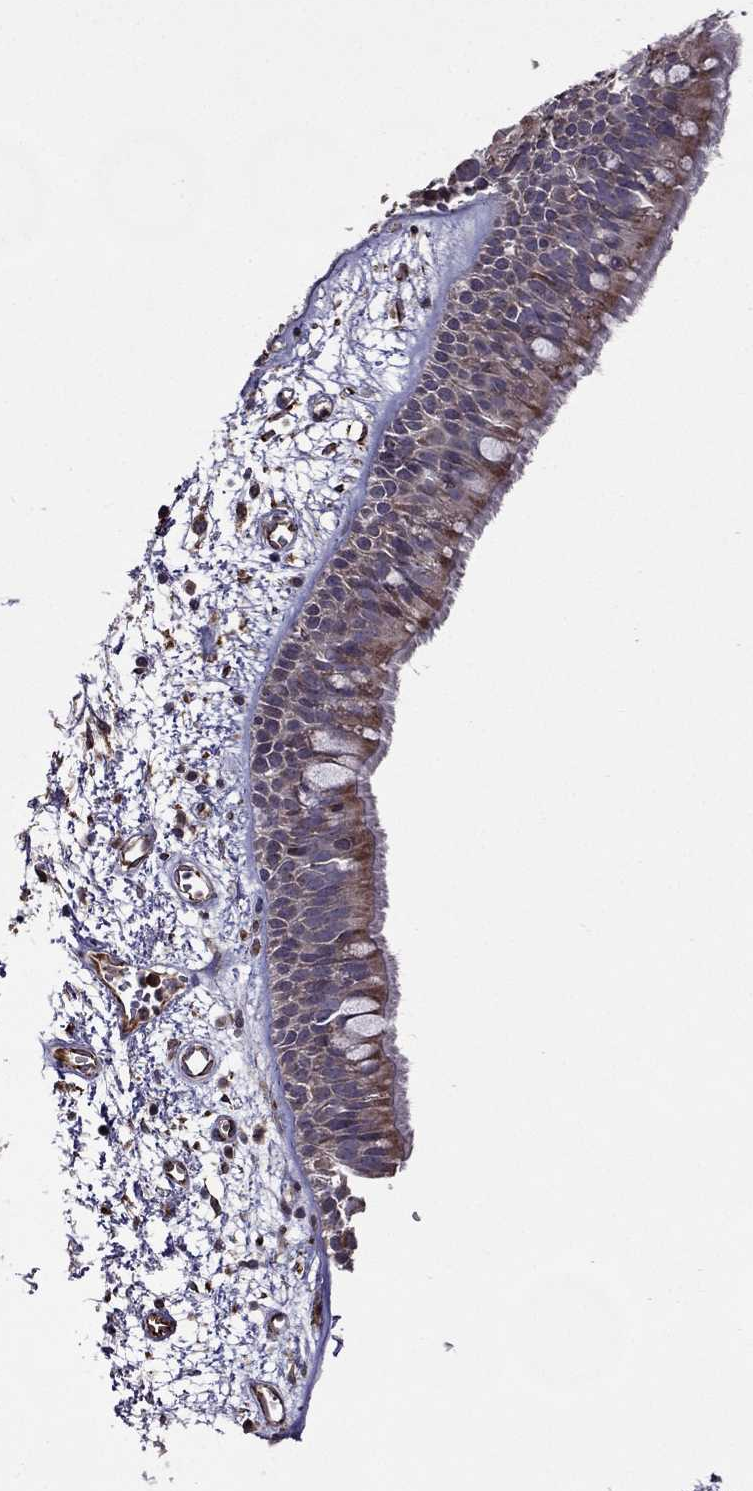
{"staining": {"intensity": "moderate", "quantity": "25%-75%", "location": "cytoplasmic/membranous"}, "tissue": "bronchus", "cell_type": "Respiratory epithelial cells", "image_type": "normal", "snomed": [{"axis": "morphology", "description": "Normal tissue, NOS"}, {"axis": "morphology", "description": "Squamous cell carcinoma, NOS"}, {"axis": "topography", "description": "Cartilage tissue"}, {"axis": "topography", "description": "Bronchus"}, {"axis": "topography", "description": "Lung"}], "caption": "An immunohistochemistry (IHC) photomicrograph of benign tissue is shown. Protein staining in brown highlights moderate cytoplasmic/membranous positivity in bronchus within respiratory epithelial cells. (DAB (3,3'-diaminobenzidine) = brown stain, brightfield microscopy at high magnification).", "gene": "IKBIP", "patient": {"sex": "male", "age": 66}}